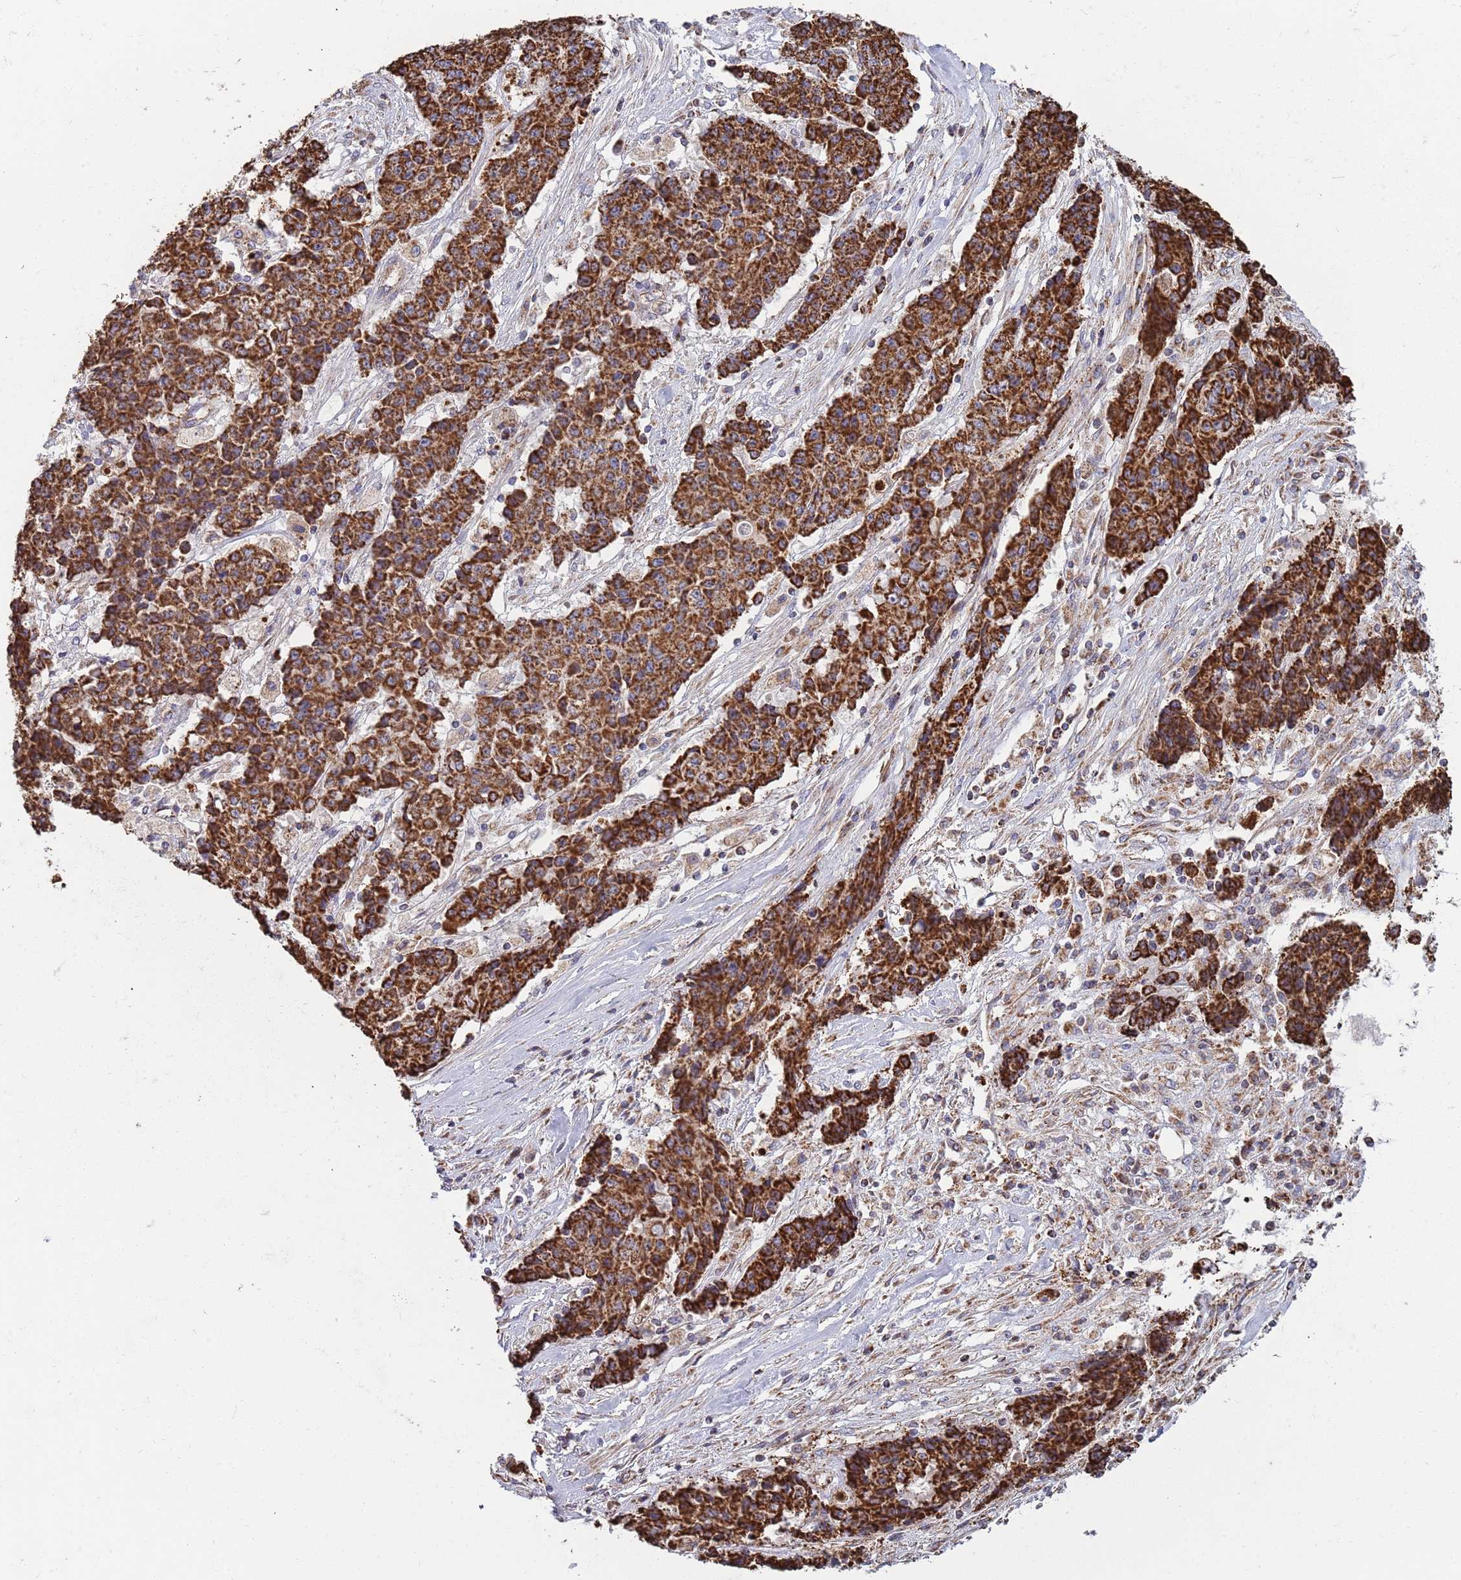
{"staining": {"intensity": "strong", "quantity": ">75%", "location": "cytoplasmic/membranous"}, "tissue": "ovarian cancer", "cell_type": "Tumor cells", "image_type": "cancer", "snomed": [{"axis": "morphology", "description": "Carcinoma, endometroid"}, {"axis": "topography", "description": "Ovary"}], "caption": "High-magnification brightfield microscopy of ovarian cancer (endometroid carcinoma) stained with DAB (3,3'-diaminobenzidine) (brown) and counterstained with hematoxylin (blue). tumor cells exhibit strong cytoplasmic/membranous expression is present in approximately>75% of cells. (DAB (3,3'-diaminobenzidine) IHC, brown staining for protein, blue staining for nuclei).", "gene": "VPS16", "patient": {"sex": "female", "age": 42}}